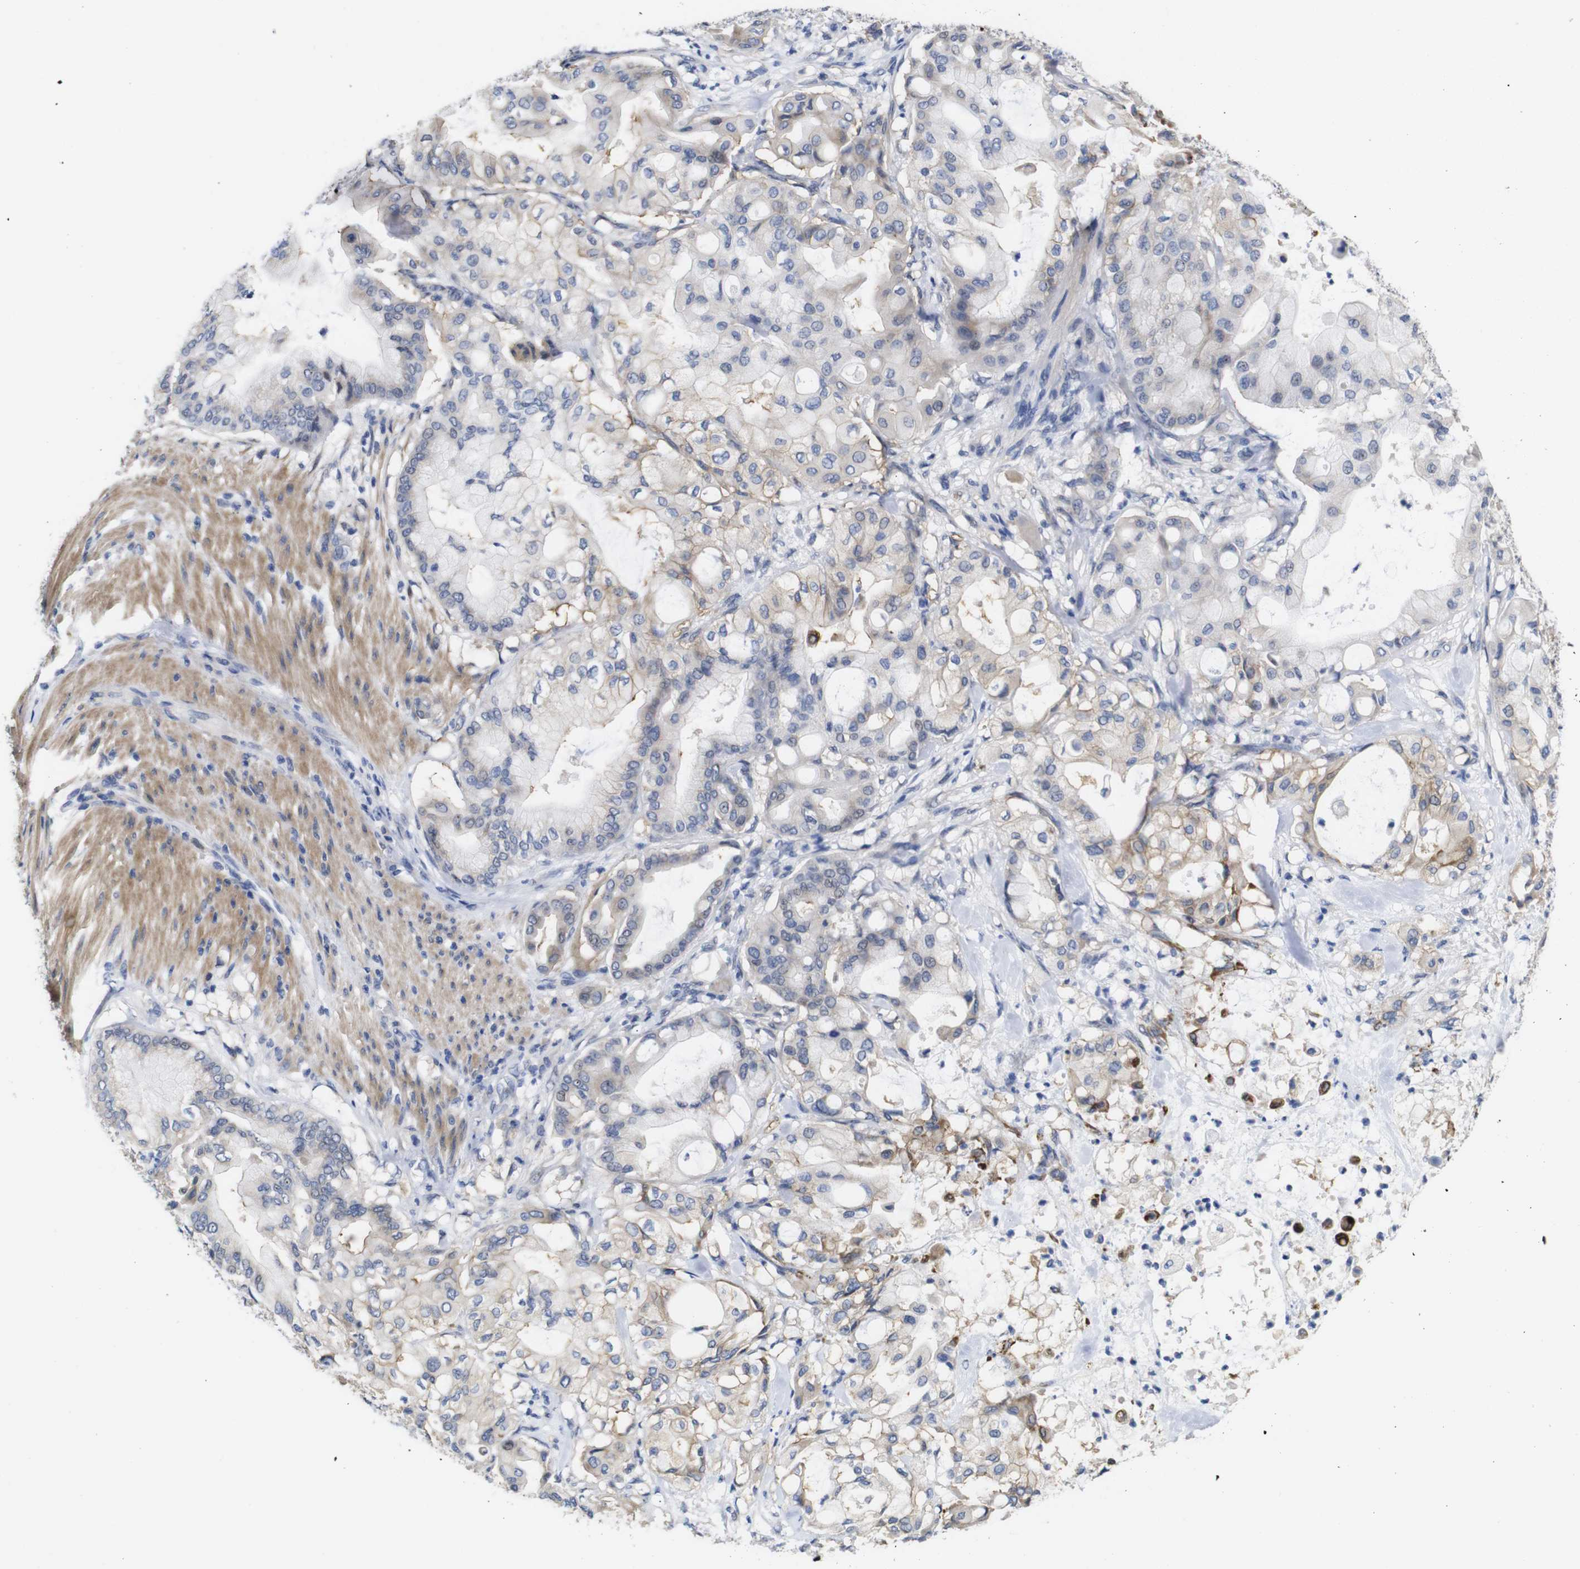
{"staining": {"intensity": "weak", "quantity": "25%-75%", "location": "cytoplasmic/membranous"}, "tissue": "pancreatic cancer", "cell_type": "Tumor cells", "image_type": "cancer", "snomed": [{"axis": "morphology", "description": "Adenocarcinoma, NOS"}, {"axis": "morphology", "description": "Adenocarcinoma, metastatic, NOS"}, {"axis": "topography", "description": "Lymph node"}, {"axis": "topography", "description": "Pancreas"}, {"axis": "topography", "description": "Duodenum"}], "caption": "About 25%-75% of tumor cells in pancreatic adenocarcinoma reveal weak cytoplasmic/membranous protein positivity as visualized by brown immunohistochemical staining.", "gene": "TCEAL9", "patient": {"sex": "female", "age": 64}}